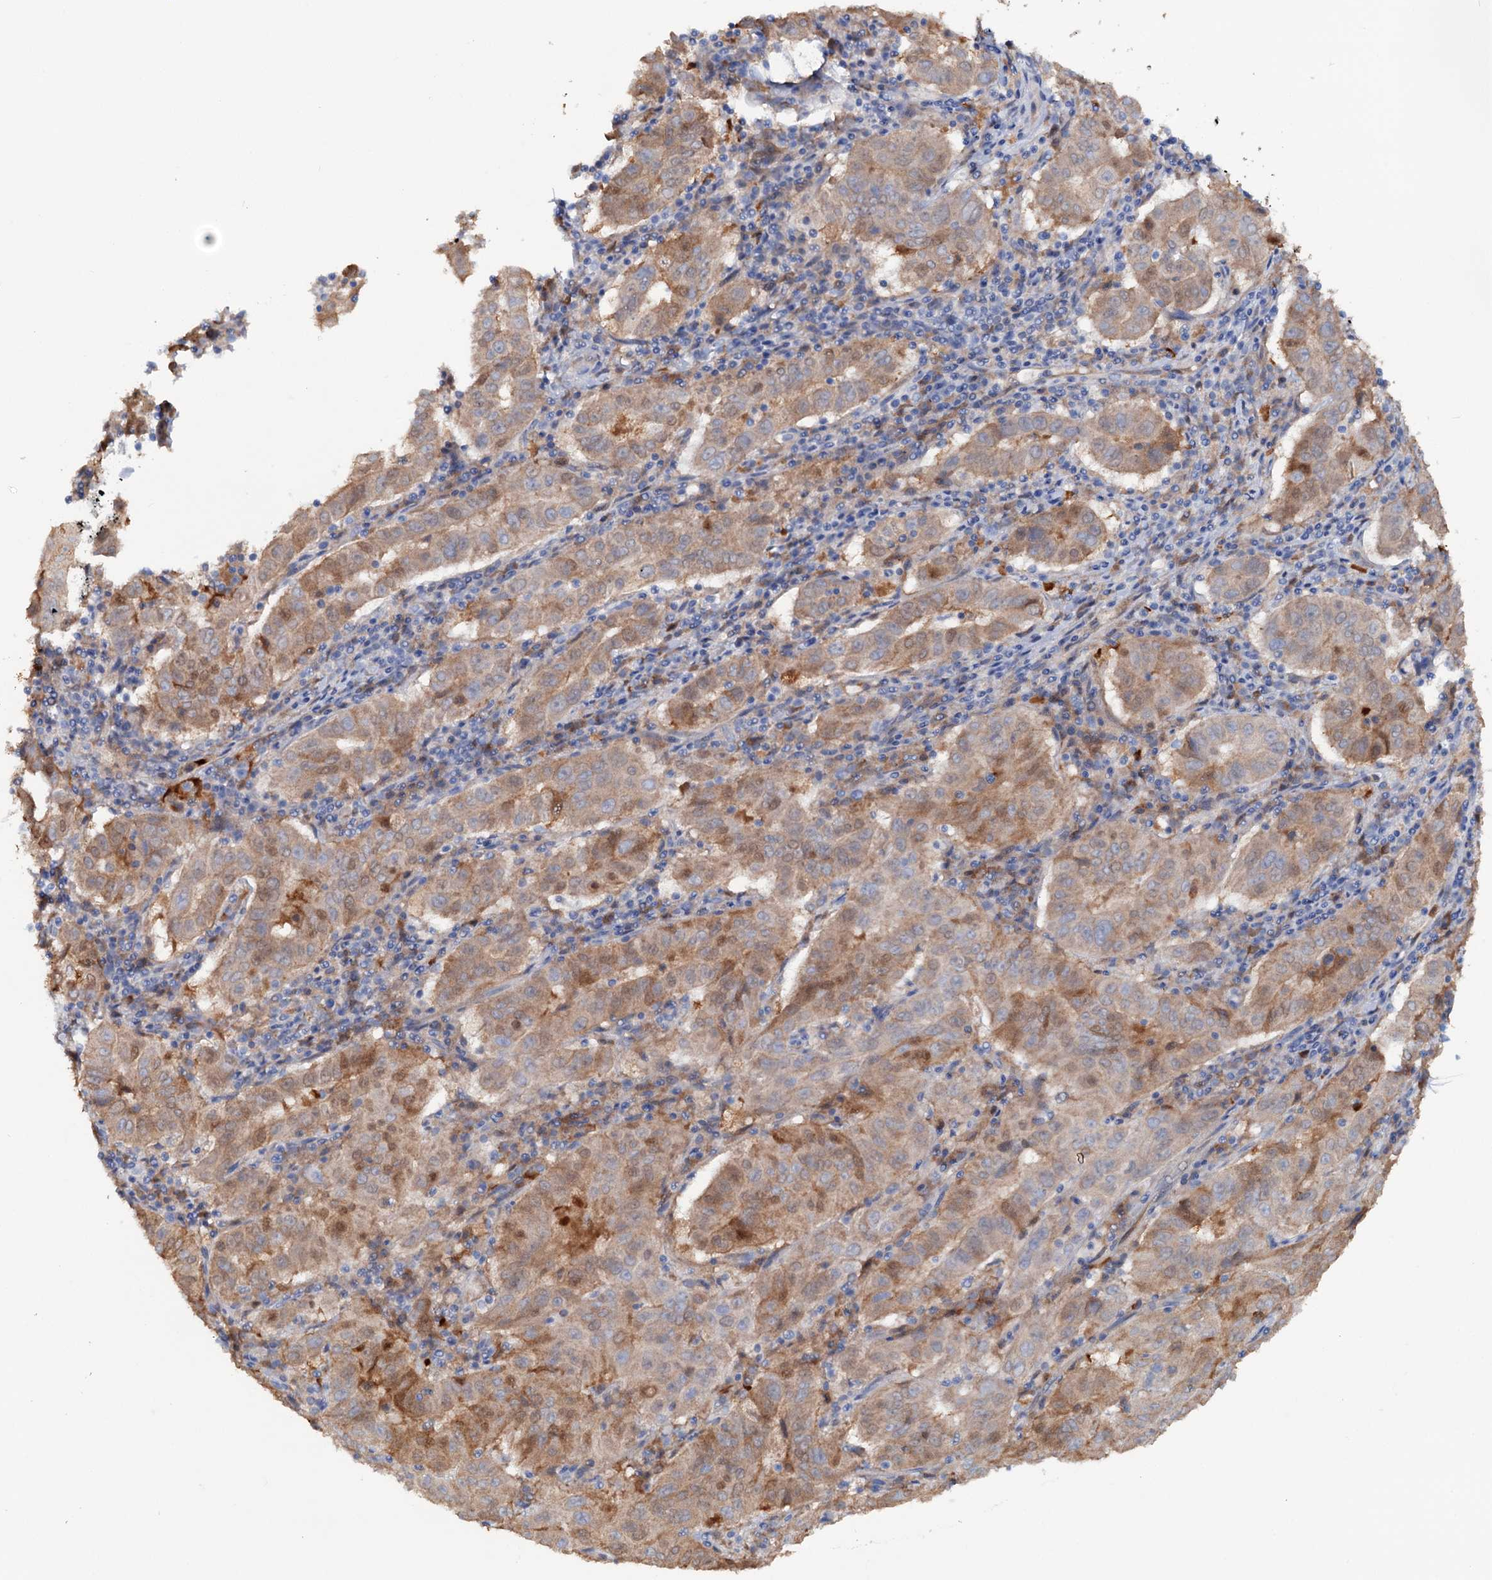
{"staining": {"intensity": "moderate", "quantity": ">75%", "location": "cytoplasmic/membranous,nuclear"}, "tissue": "pancreatic cancer", "cell_type": "Tumor cells", "image_type": "cancer", "snomed": [{"axis": "morphology", "description": "Adenocarcinoma, NOS"}, {"axis": "topography", "description": "Pancreas"}], "caption": "Pancreatic adenocarcinoma stained with a protein marker shows moderate staining in tumor cells.", "gene": "IL17RD", "patient": {"sex": "male", "age": 63}}